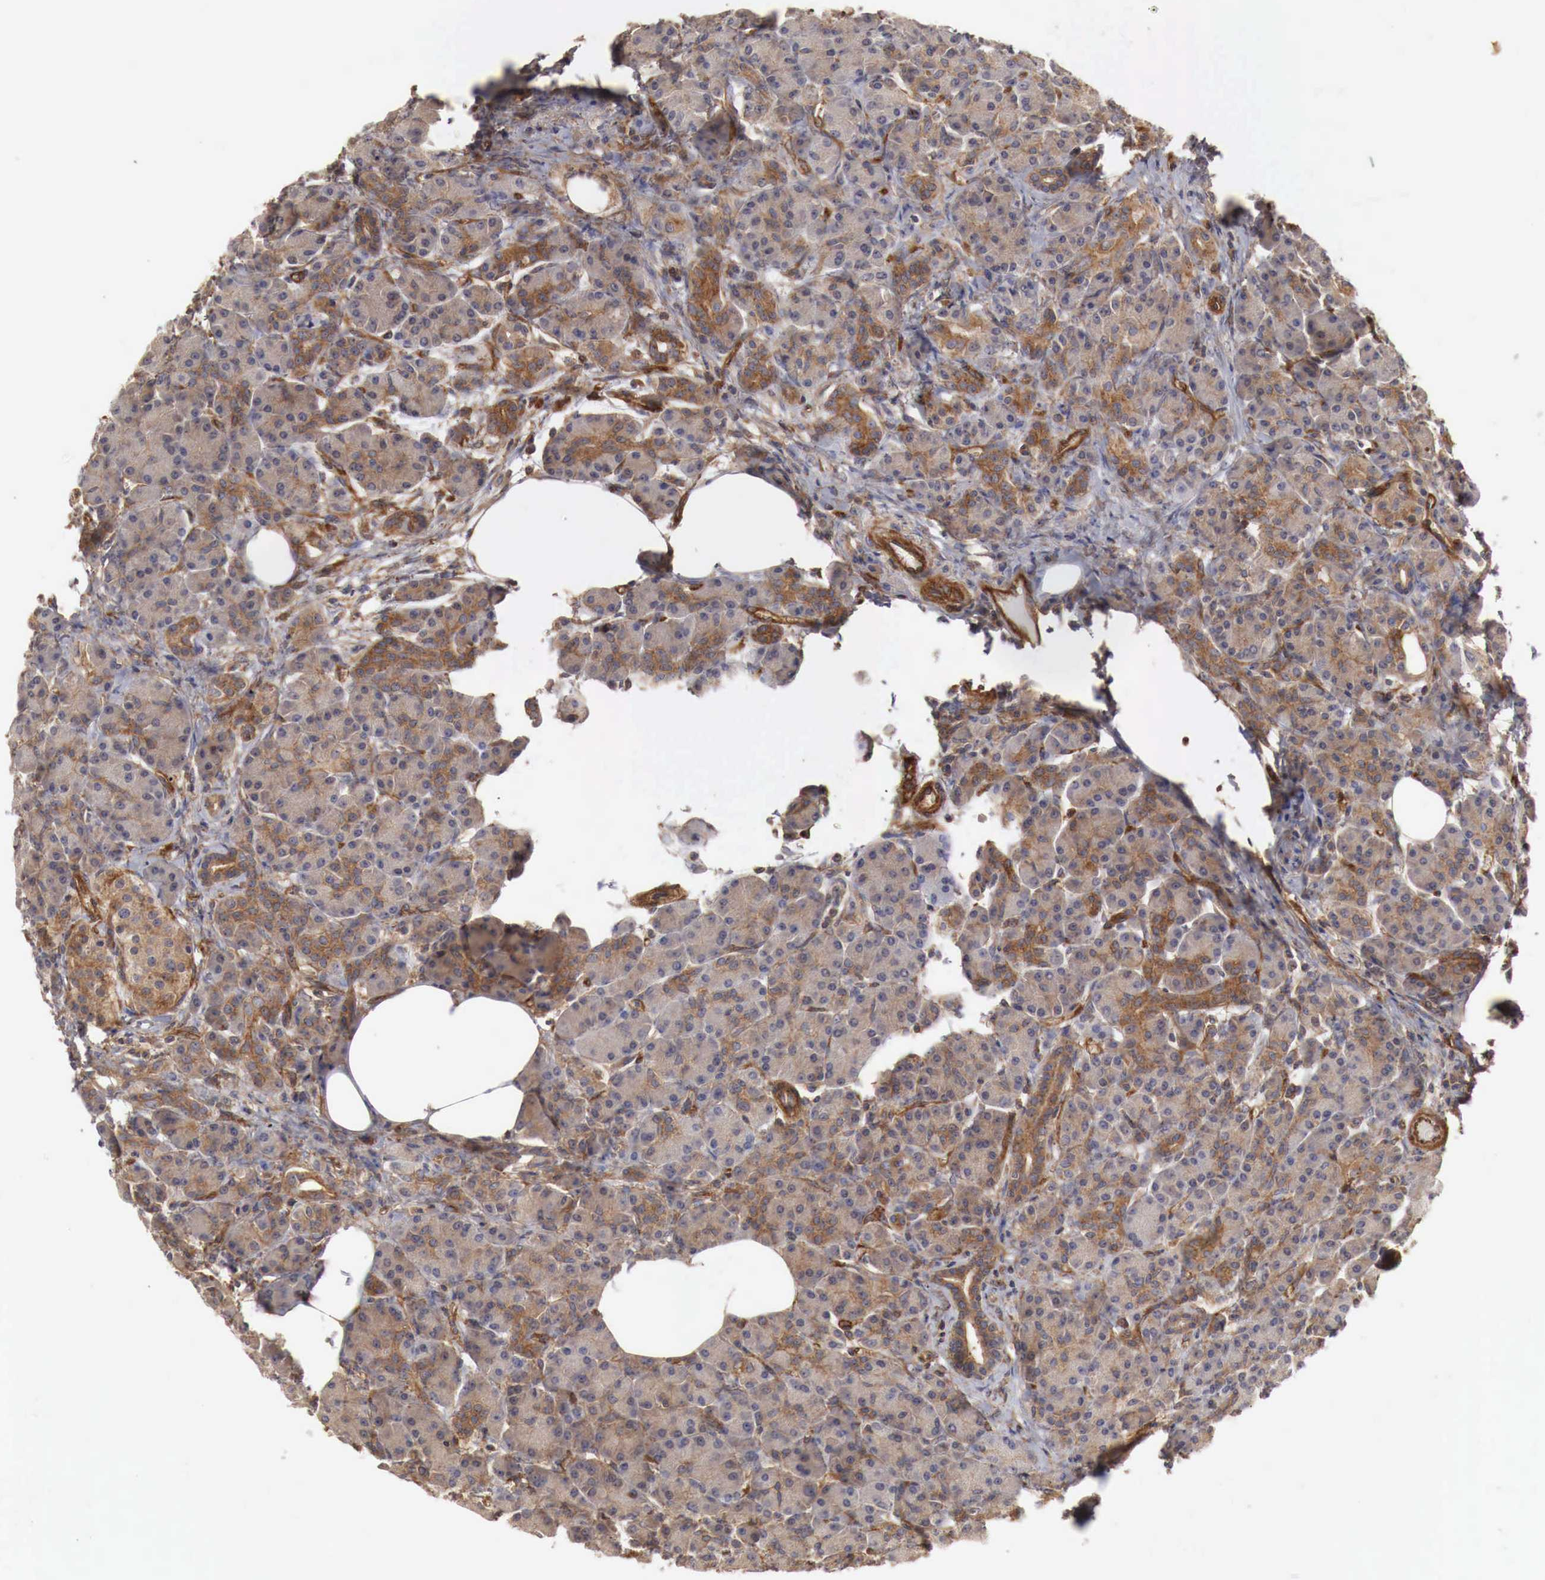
{"staining": {"intensity": "moderate", "quantity": ">75%", "location": "cytoplasmic/membranous"}, "tissue": "pancreas", "cell_type": "Exocrine glandular cells", "image_type": "normal", "snomed": [{"axis": "morphology", "description": "Normal tissue, NOS"}, {"axis": "topography", "description": "Pancreas"}], "caption": "This is an image of immunohistochemistry staining of normal pancreas, which shows moderate expression in the cytoplasmic/membranous of exocrine glandular cells.", "gene": "ARMCX4", "patient": {"sex": "female", "age": 73}}